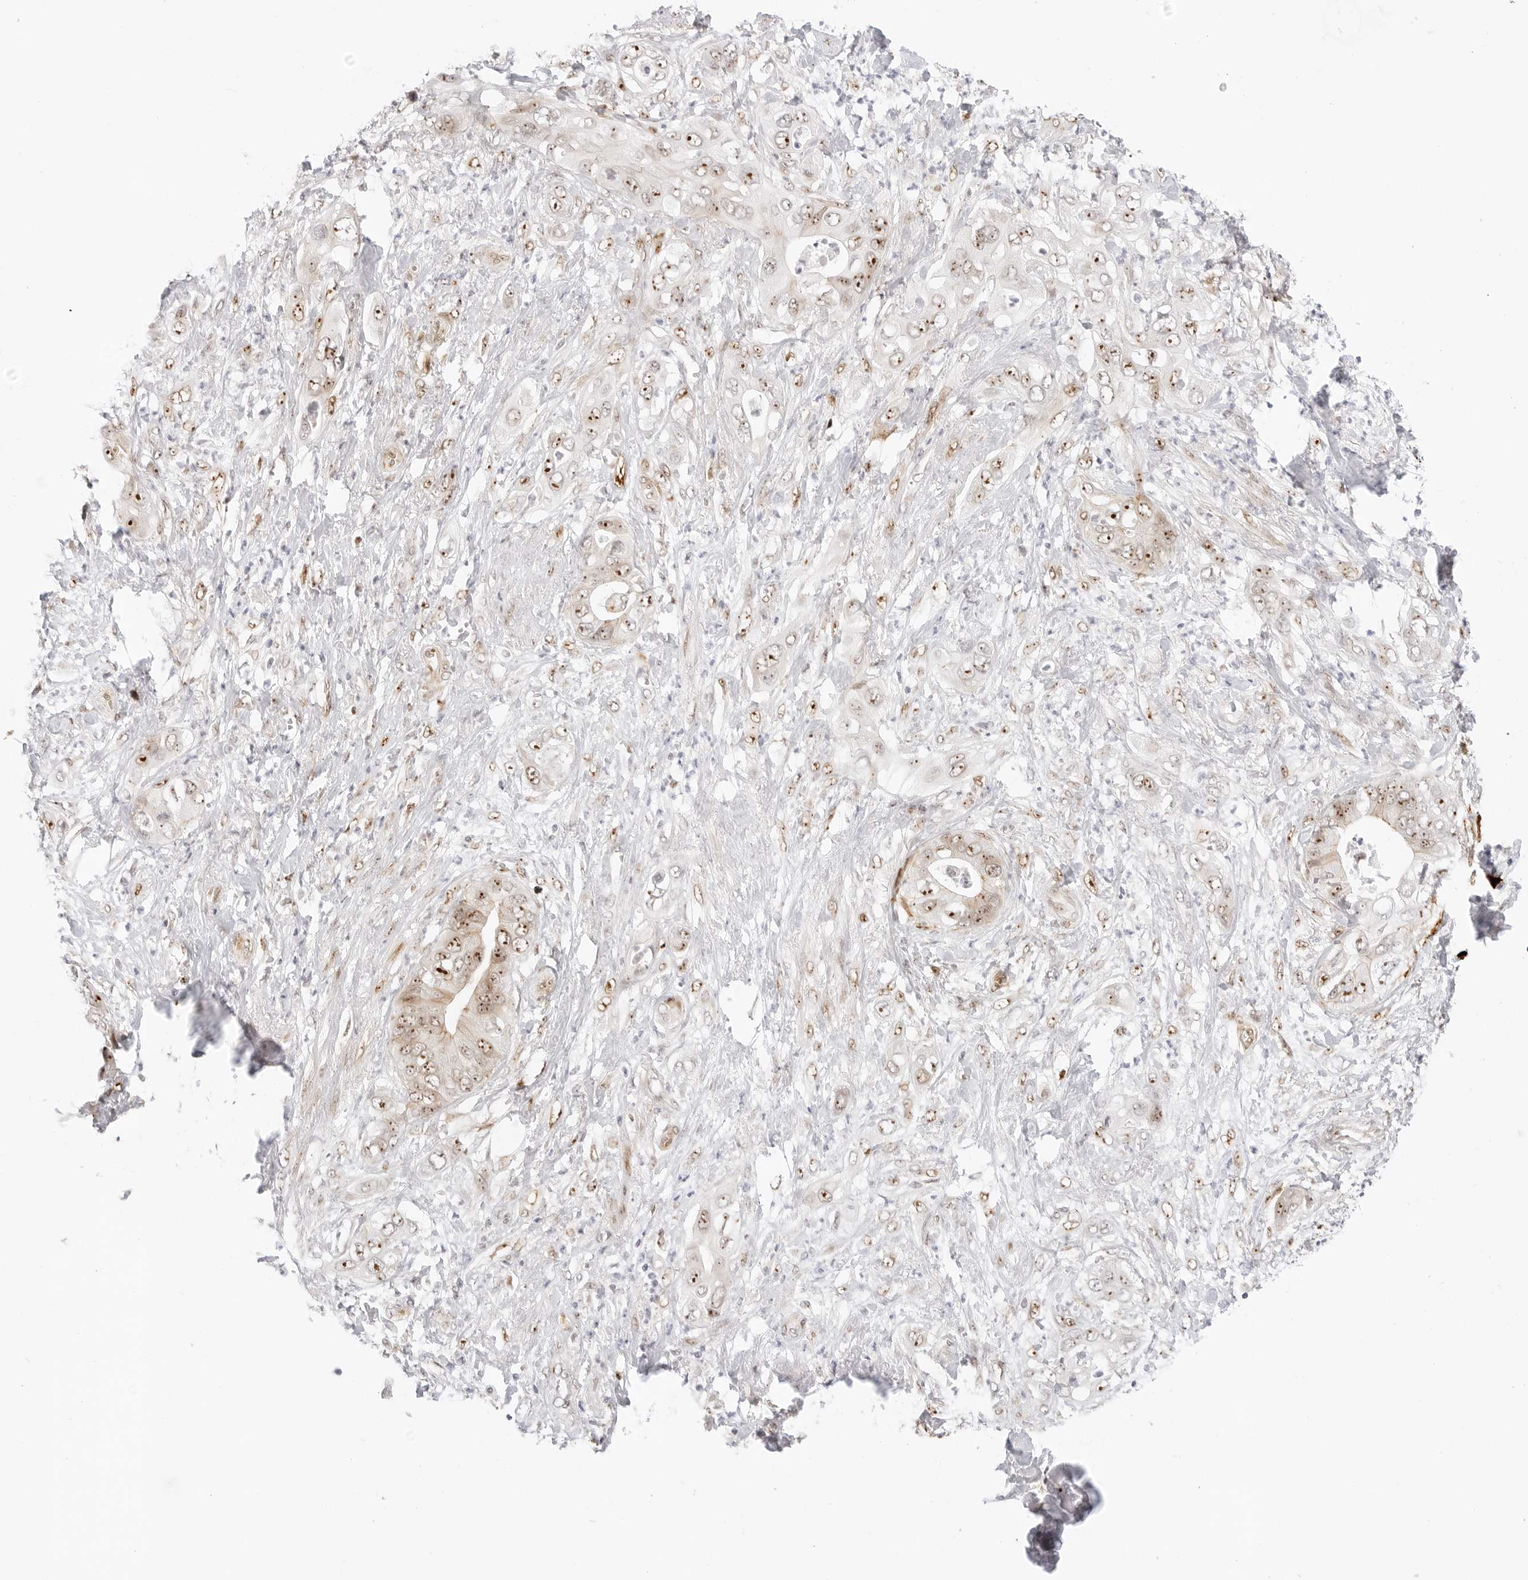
{"staining": {"intensity": "moderate", "quantity": ">75%", "location": "nuclear"}, "tissue": "pancreatic cancer", "cell_type": "Tumor cells", "image_type": "cancer", "snomed": [{"axis": "morphology", "description": "Adenocarcinoma, NOS"}, {"axis": "topography", "description": "Pancreas"}], "caption": "Adenocarcinoma (pancreatic) stained with a protein marker exhibits moderate staining in tumor cells.", "gene": "HIPK3", "patient": {"sex": "female", "age": 78}}